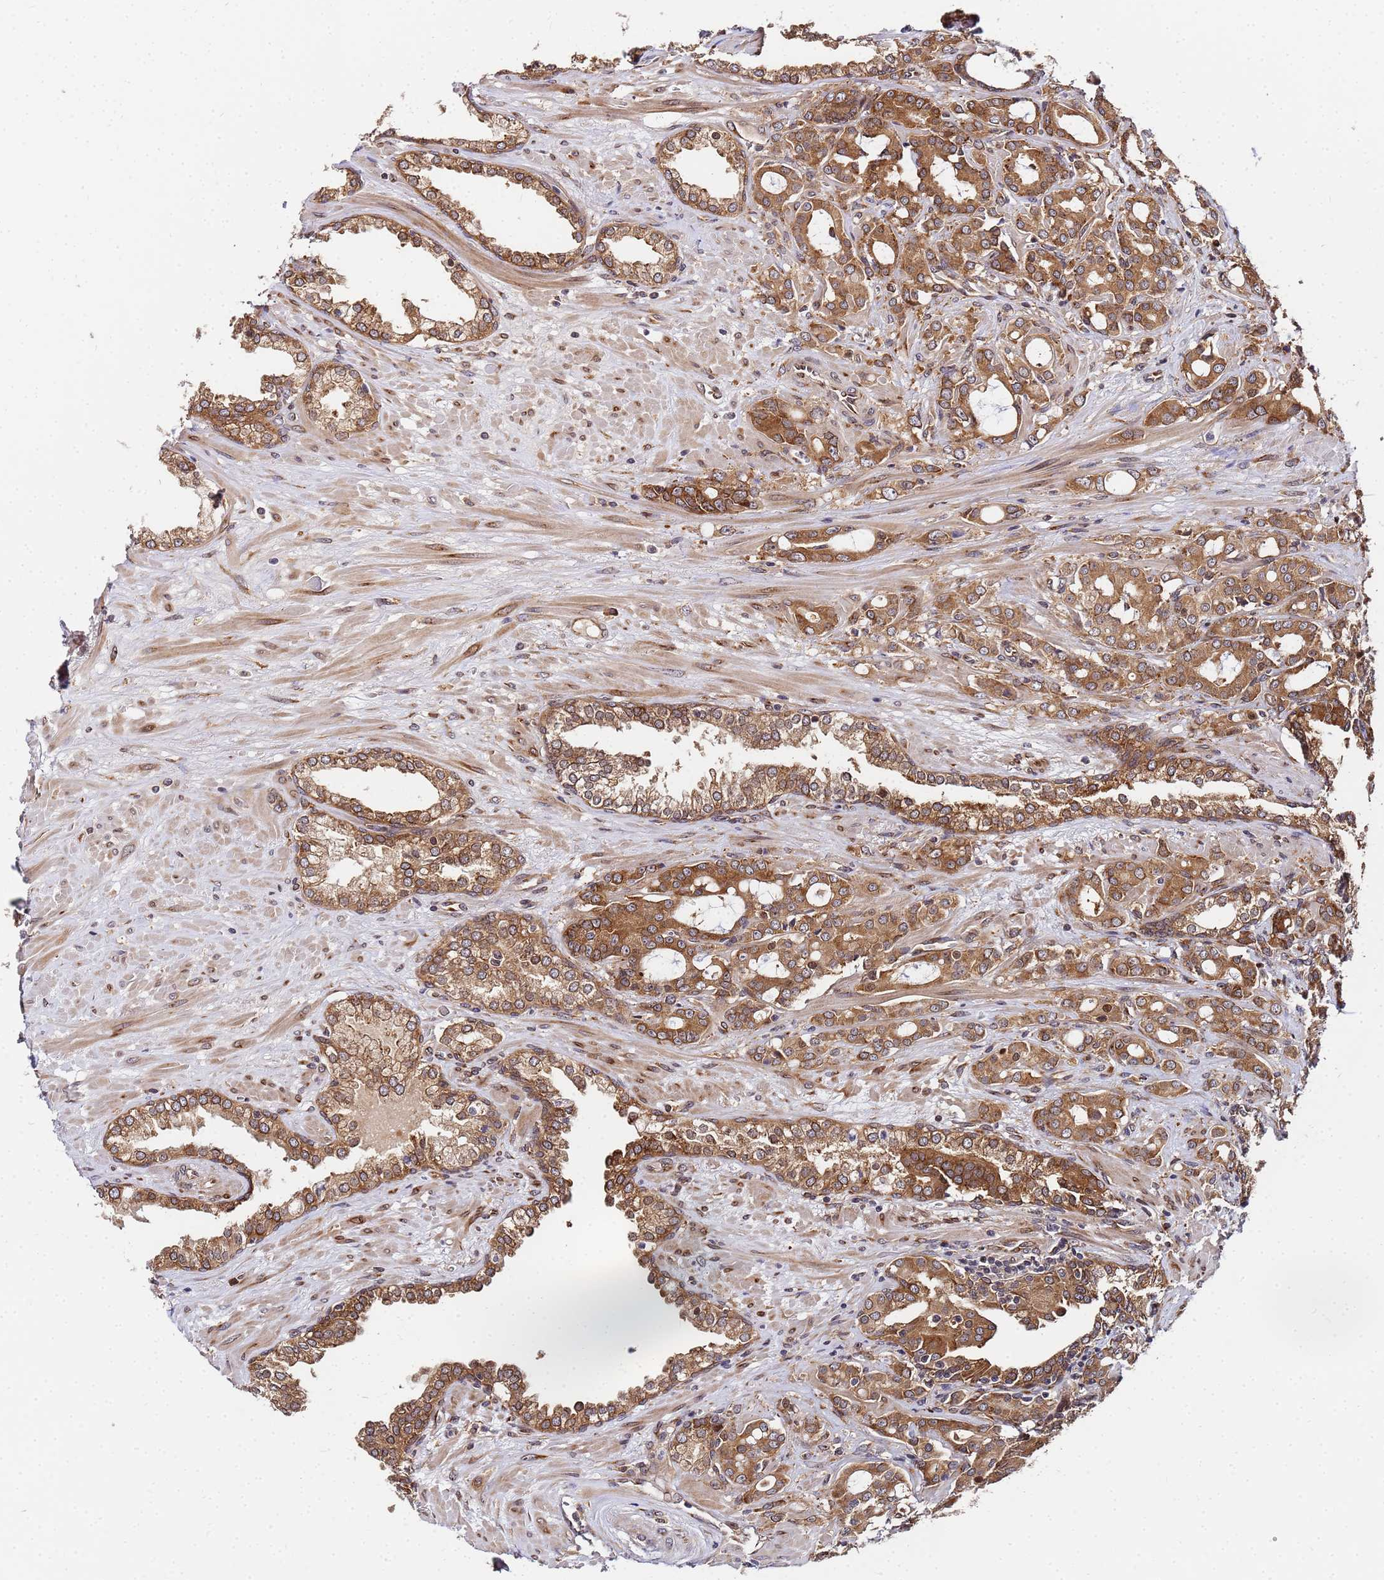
{"staining": {"intensity": "moderate", "quantity": ">75%", "location": "cytoplasmic/membranous"}, "tissue": "prostate cancer", "cell_type": "Tumor cells", "image_type": "cancer", "snomed": [{"axis": "morphology", "description": "Adenocarcinoma, High grade"}, {"axis": "topography", "description": "Prostate"}], "caption": "Moderate cytoplasmic/membranous expression for a protein is appreciated in about >75% of tumor cells of high-grade adenocarcinoma (prostate) using immunohistochemistry.", "gene": "UNC93B1", "patient": {"sex": "male", "age": 72}}